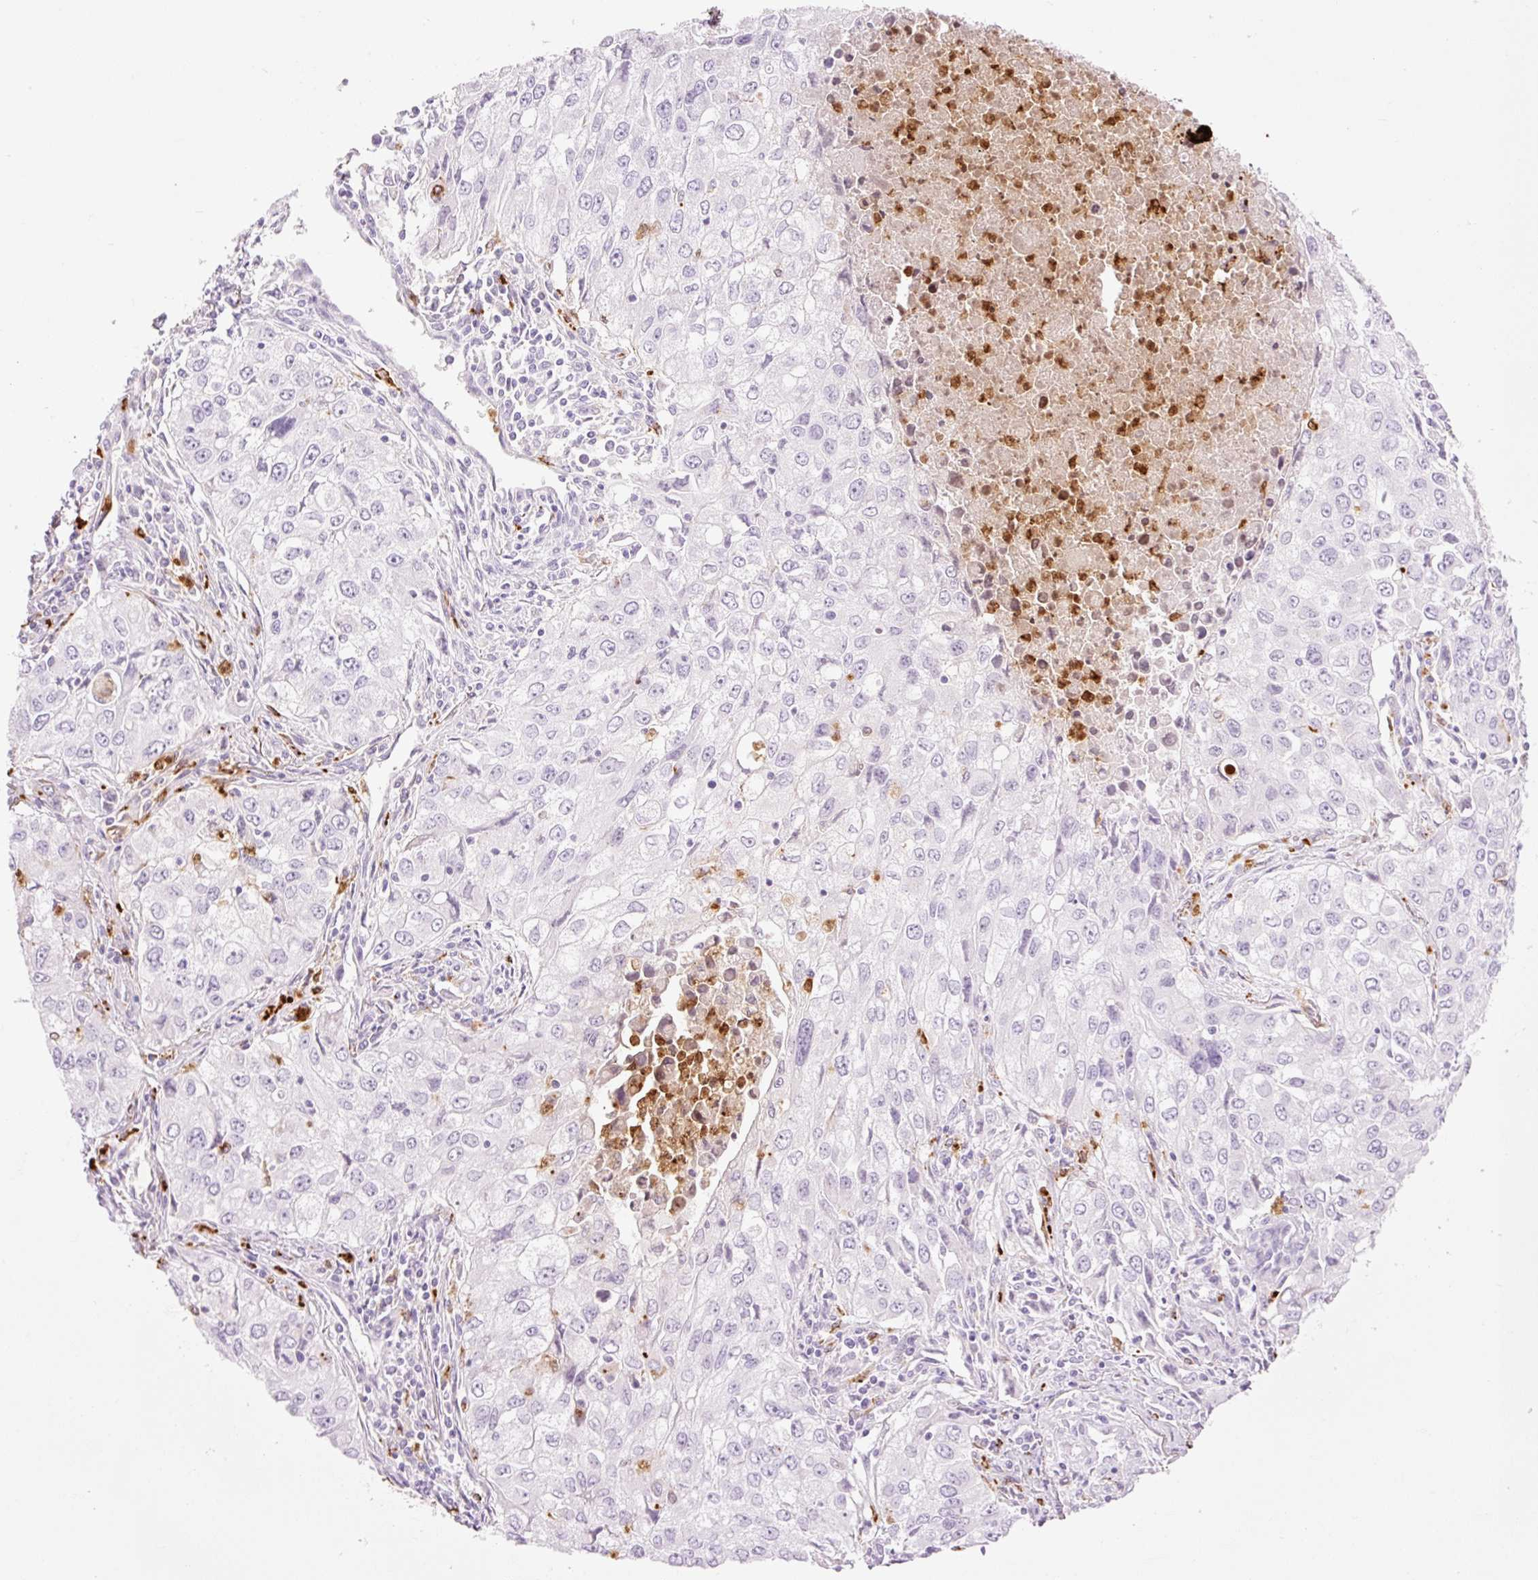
{"staining": {"intensity": "negative", "quantity": "none", "location": "none"}, "tissue": "lung cancer", "cell_type": "Tumor cells", "image_type": "cancer", "snomed": [{"axis": "morphology", "description": "Adenocarcinoma, NOS"}, {"axis": "morphology", "description": "Adenocarcinoma, metastatic, NOS"}, {"axis": "topography", "description": "Lymph node"}, {"axis": "topography", "description": "Lung"}], "caption": "Immunohistochemistry (IHC) photomicrograph of metastatic adenocarcinoma (lung) stained for a protein (brown), which displays no expression in tumor cells.", "gene": "LYZ", "patient": {"sex": "female", "age": 42}}